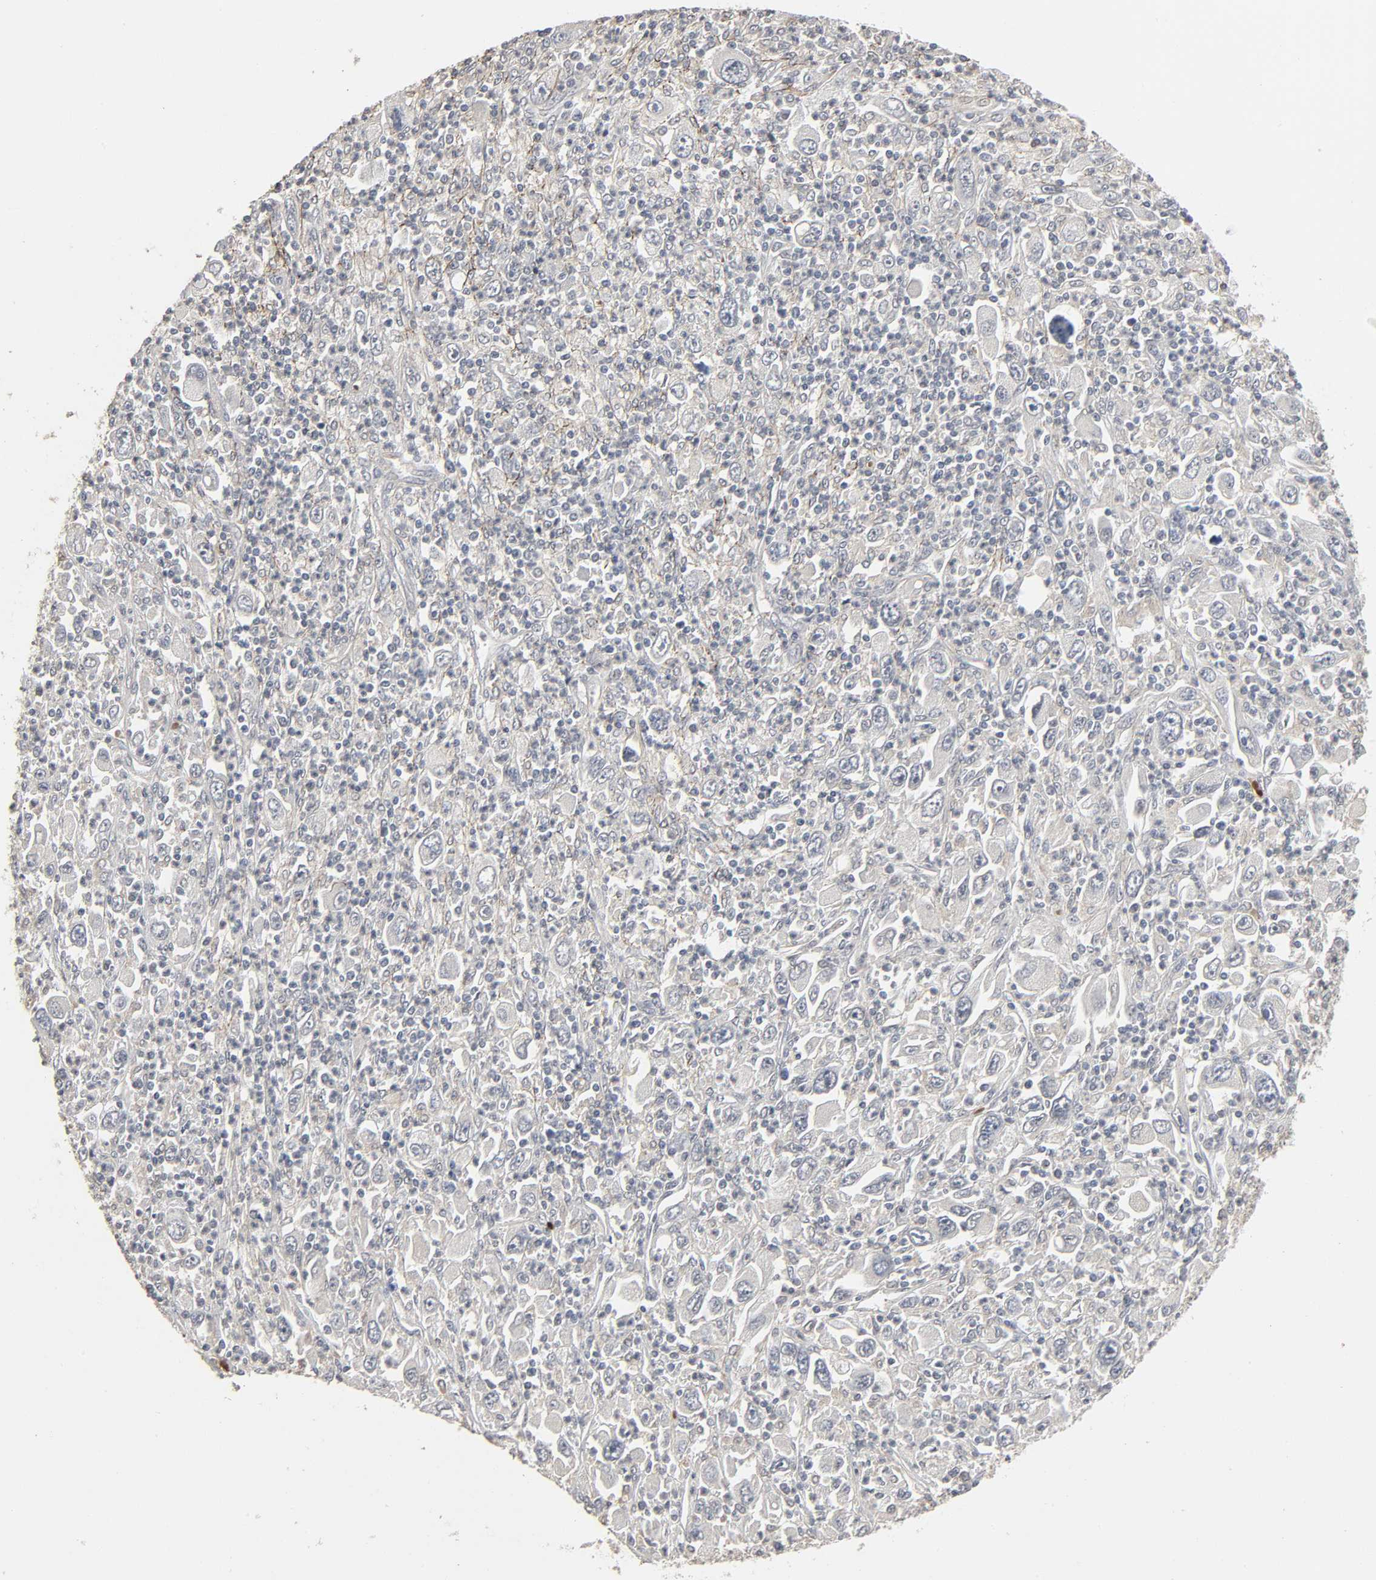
{"staining": {"intensity": "negative", "quantity": "none", "location": "none"}, "tissue": "melanoma", "cell_type": "Tumor cells", "image_type": "cancer", "snomed": [{"axis": "morphology", "description": "Malignant melanoma, Metastatic site"}, {"axis": "topography", "description": "Skin"}], "caption": "Immunohistochemical staining of melanoma displays no significant positivity in tumor cells.", "gene": "ZNF222", "patient": {"sex": "female", "age": 56}}